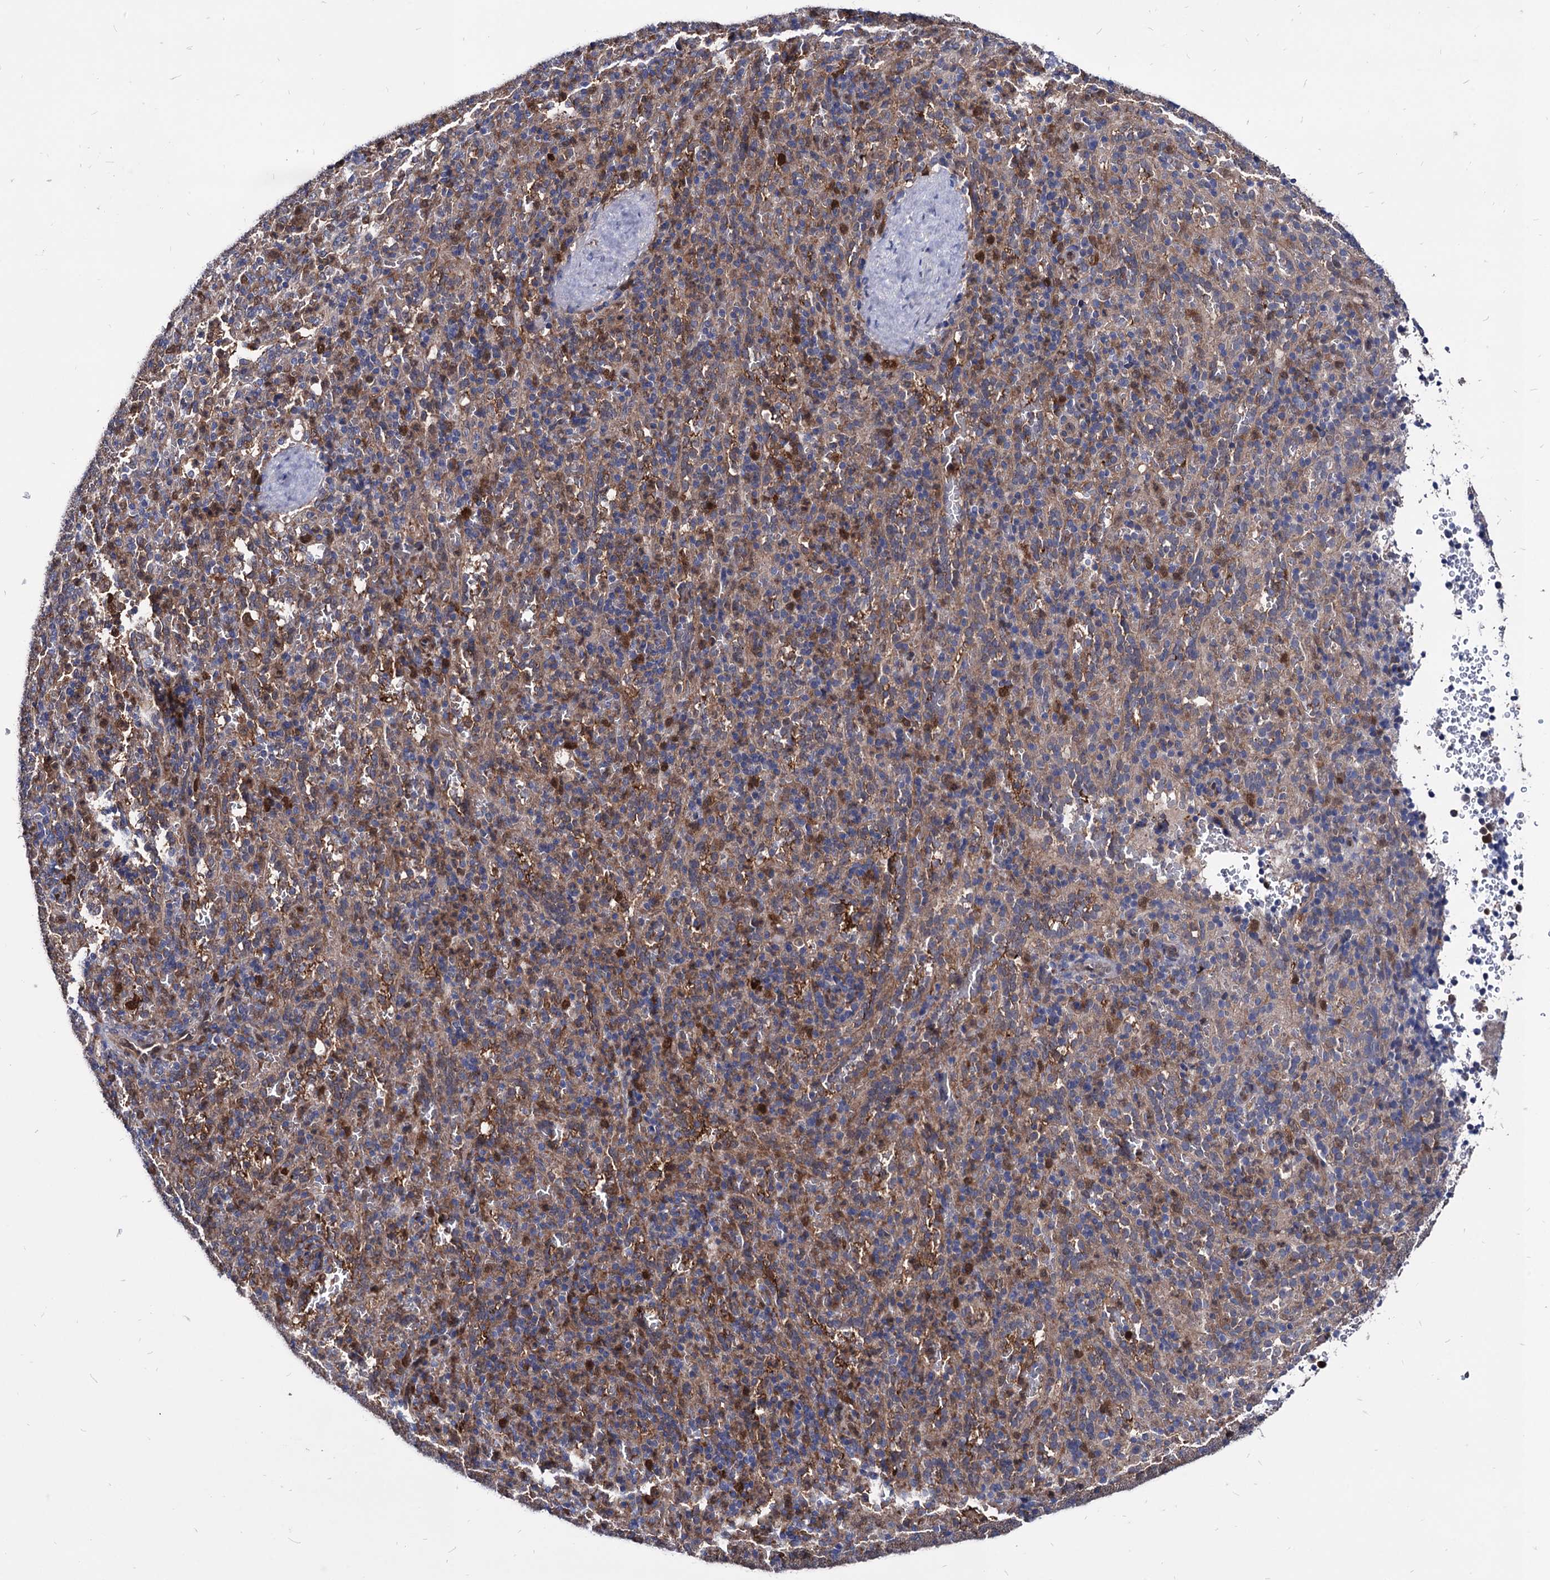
{"staining": {"intensity": "moderate", "quantity": "<25%", "location": "cytoplasmic/membranous,nuclear"}, "tissue": "spleen", "cell_type": "Cells in red pulp", "image_type": "normal", "snomed": [{"axis": "morphology", "description": "Normal tissue, NOS"}, {"axis": "topography", "description": "Spleen"}], "caption": "Spleen stained with a brown dye demonstrates moderate cytoplasmic/membranous,nuclear positive expression in about <25% of cells in red pulp.", "gene": "CPPED1", "patient": {"sex": "female", "age": 21}}